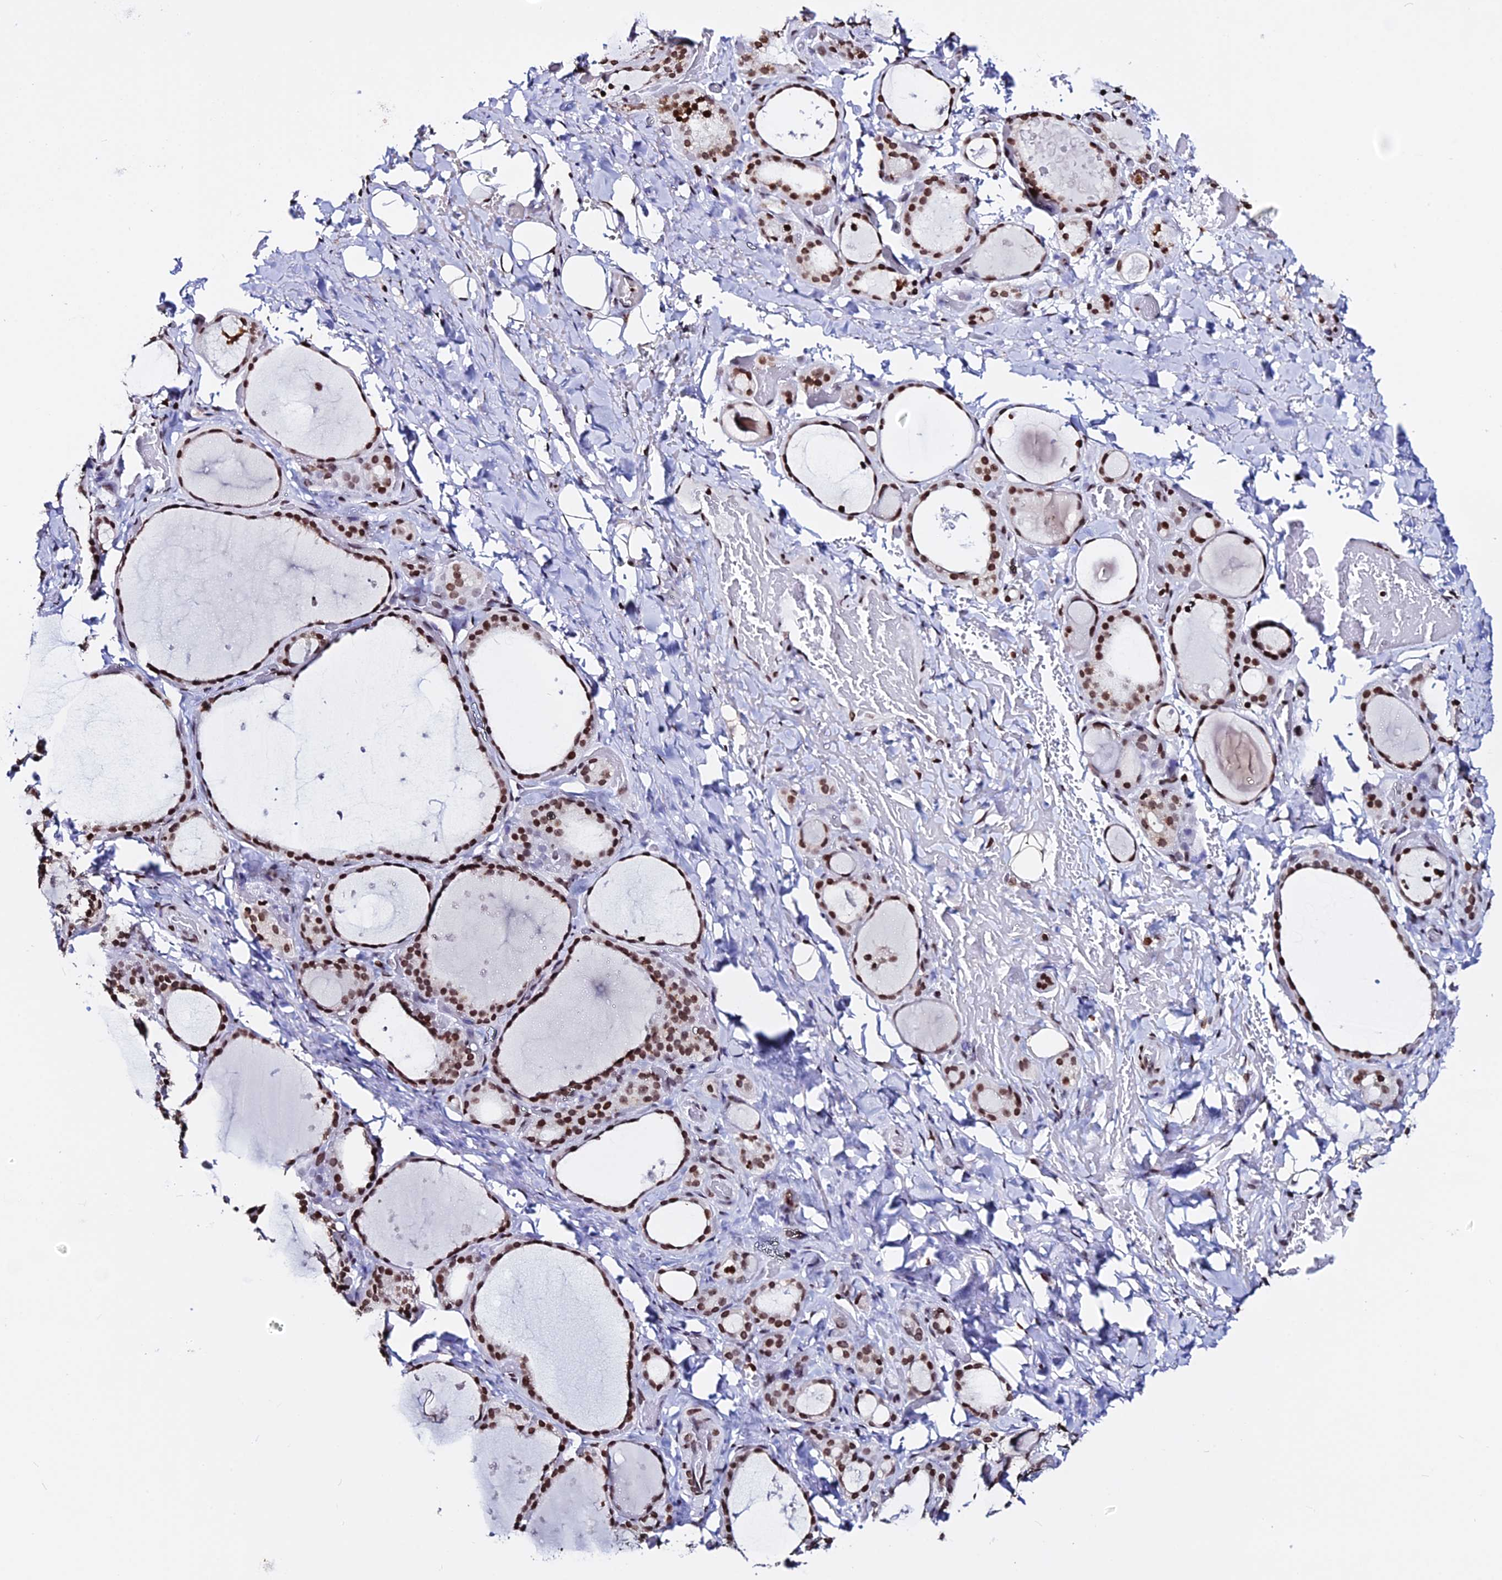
{"staining": {"intensity": "strong", "quantity": ">75%", "location": "nuclear"}, "tissue": "thyroid gland", "cell_type": "Glandular cells", "image_type": "normal", "snomed": [{"axis": "morphology", "description": "Normal tissue, NOS"}, {"axis": "topography", "description": "Thyroid gland"}], "caption": "High-magnification brightfield microscopy of unremarkable thyroid gland stained with DAB (3,3'-diaminobenzidine) (brown) and counterstained with hematoxylin (blue). glandular cells exhibit strong nuclear staining is present in about>75% of cells.", "gene": "ENSG00000282988", "patient": {"sex": "female", "age": 44}}